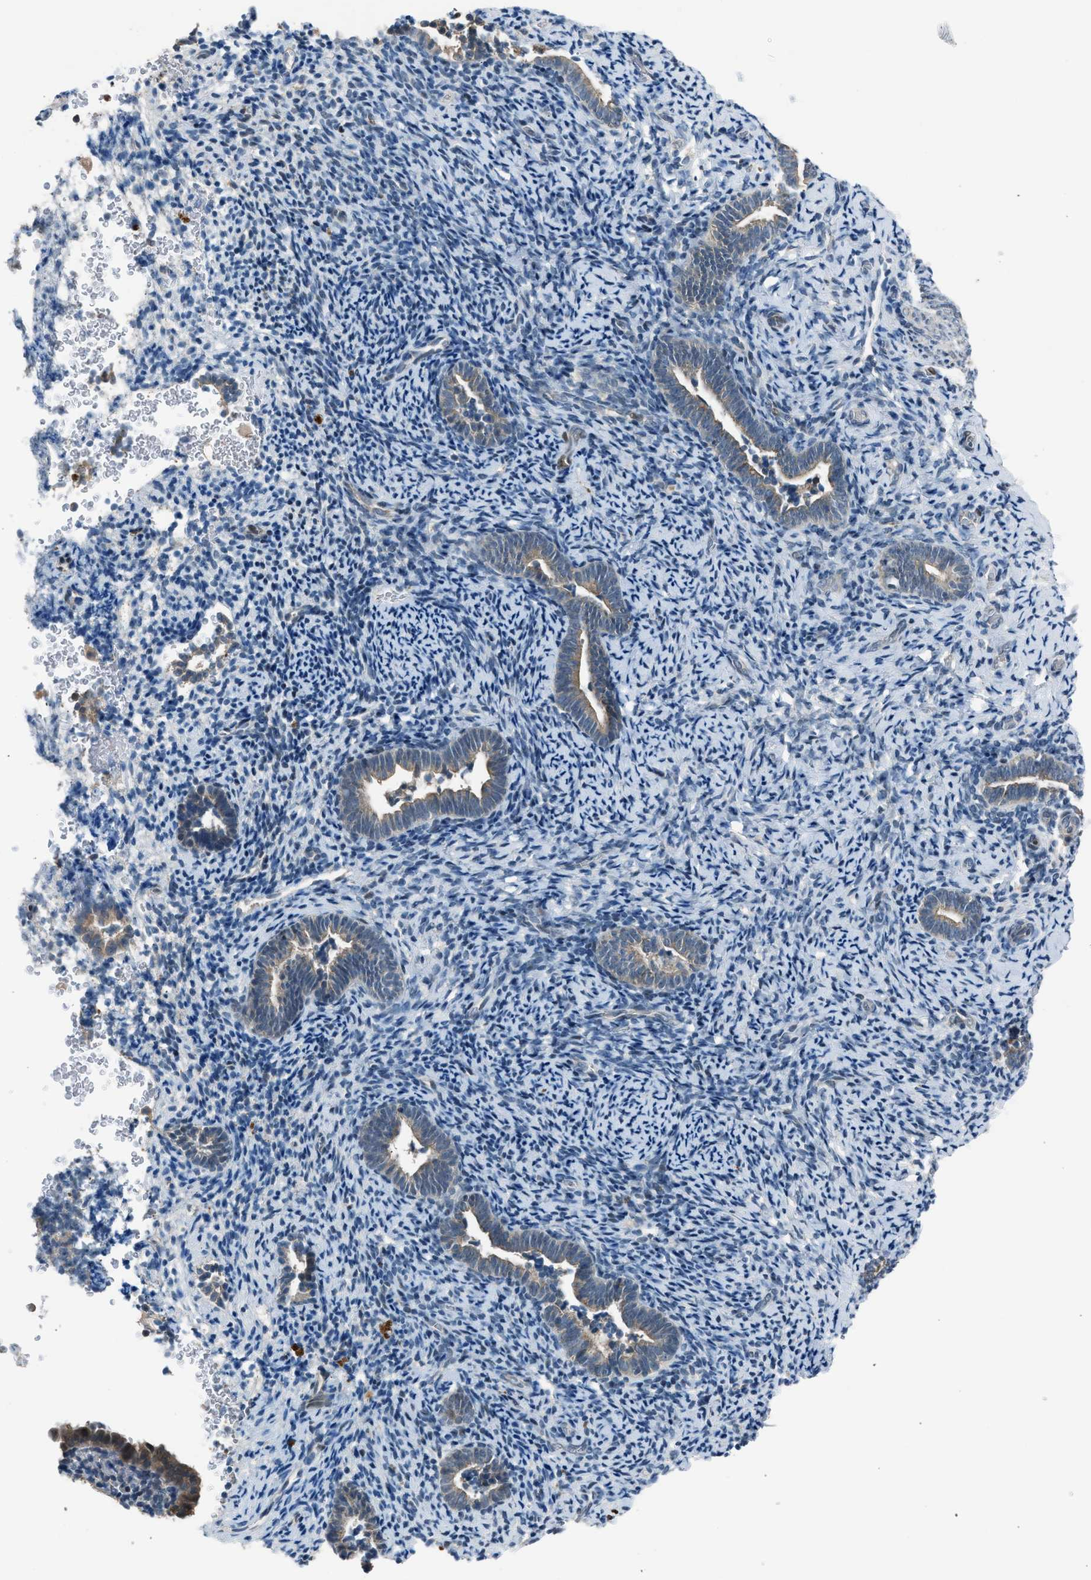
{"staining": {"intensity": "negative", "quantity": "none", "location": "none"}, "tissue": "endometrium", "cell_type": "Cells in endometrial stroma", "image_type": "normal", "snomed": [{"axis": "morphology", "description": "Normal tissue, NOS"}, {"axis": "topography", "description": "Endometrium"}], "caption": "High magnification brightfield microscopy of normal endometrium stained with DAB (3,3'-diaminobenzidine) (brown) and counterstained with hematoxylin (blue): cells in endometrial stroma show no significant positivity. (DAB (3,3'-diaminobenzidine) immunohistochemistry visualized using brightfield microscopy, high magnification).", "gene": "LMLN", "patient": {"sex": "female", "age": 51}}